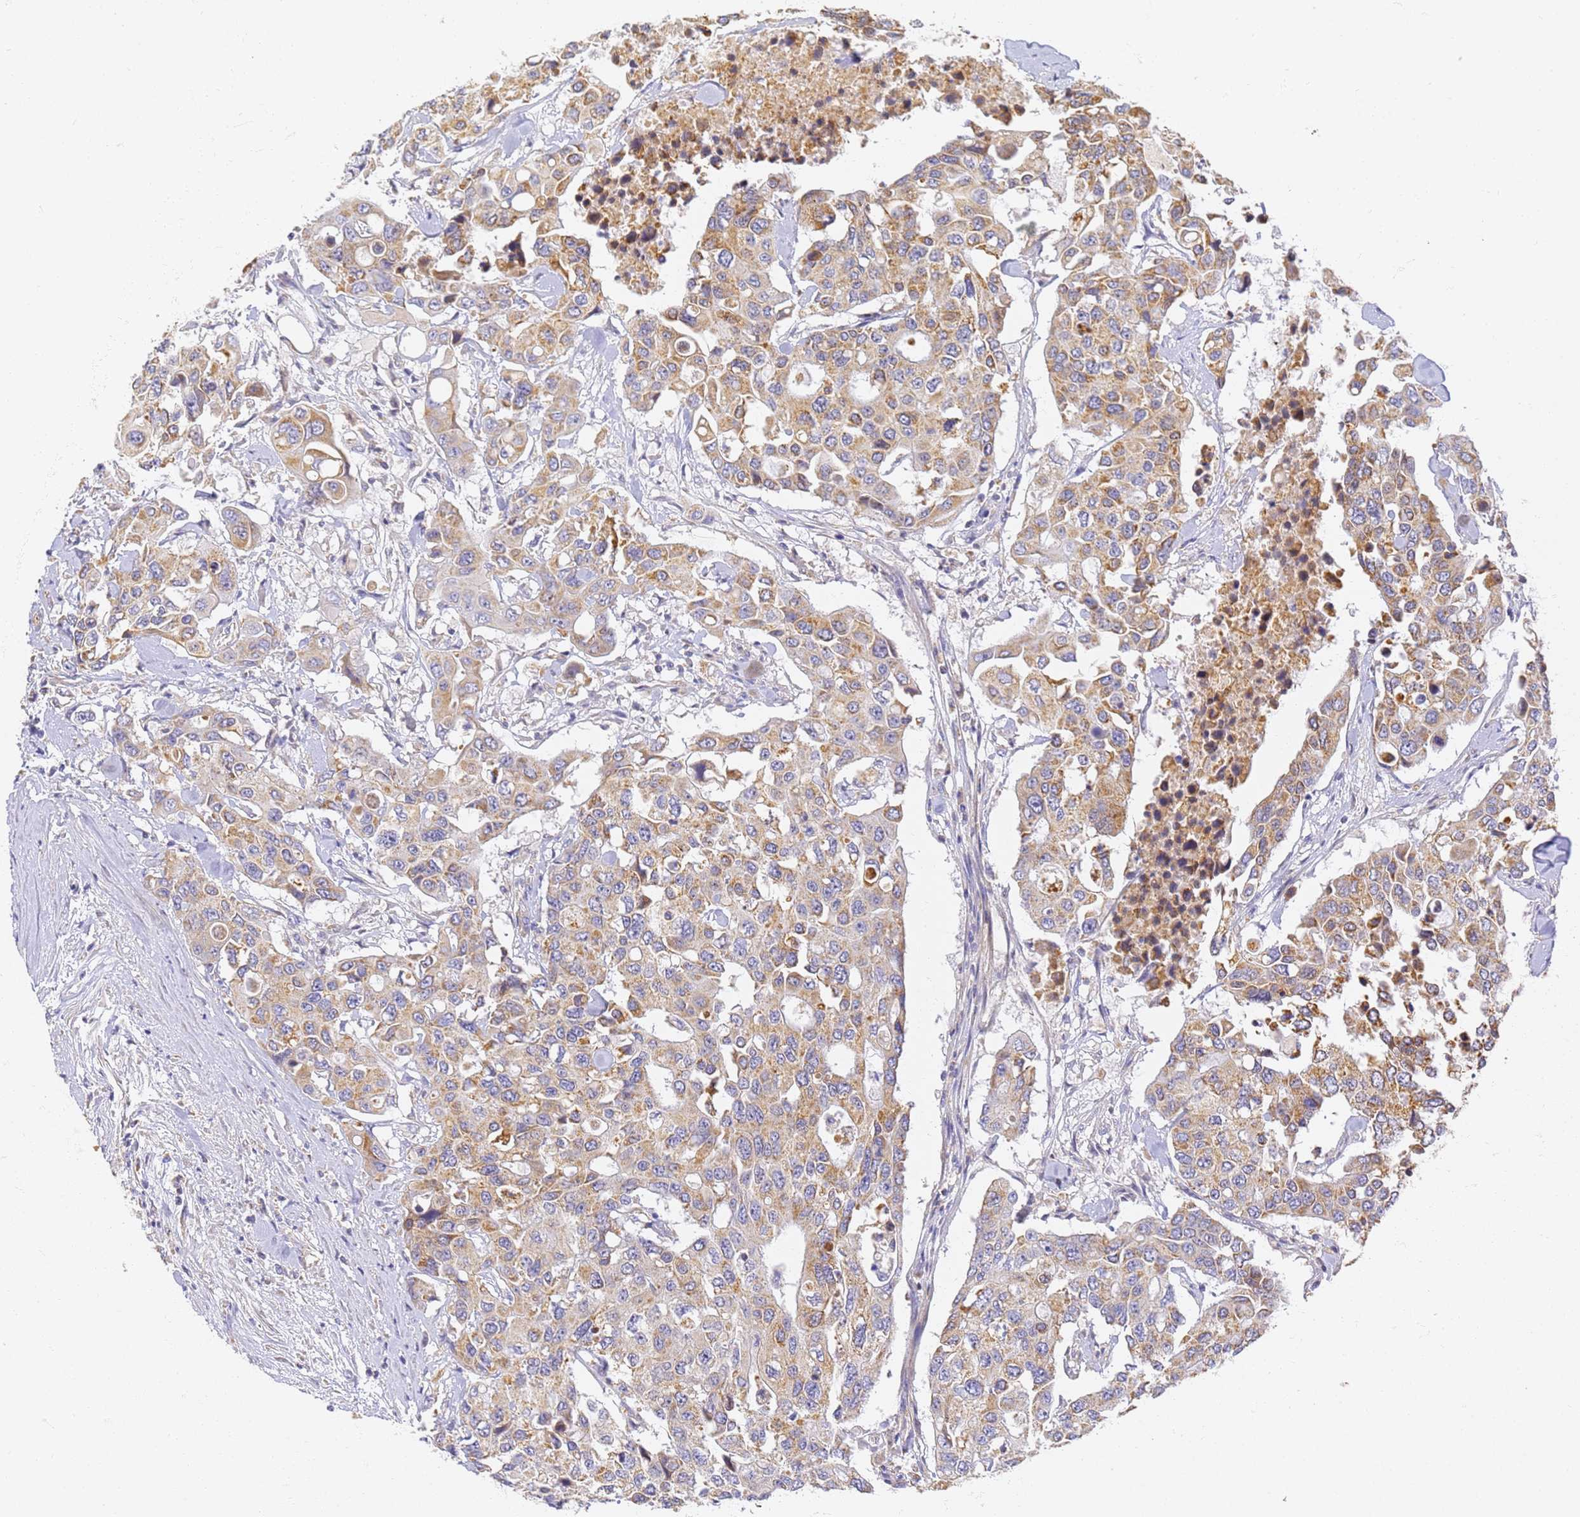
{"staining": {"intensity": "moderate", "quantity": ">75%", "location": "cytoplasmic/membranous"}, "tissue": "colorectal cancer", "cell_type": "Tumor cells", "image_type": "cancer", "snomed": [{"axis": "morphology", "description": "Adenocarcinoma, NOS"}, {"axis": "topography", "description": "Colon"}], "caption": "Tumor cells display medium levels of moderate cytoplasmic/membranous positivity in about >75% of cells in colorectal cancer (adenocarcinoma). Nuclei are stained in blue.", "gene": "UTP23", "patient": {"sex": "male", "age": 77}}